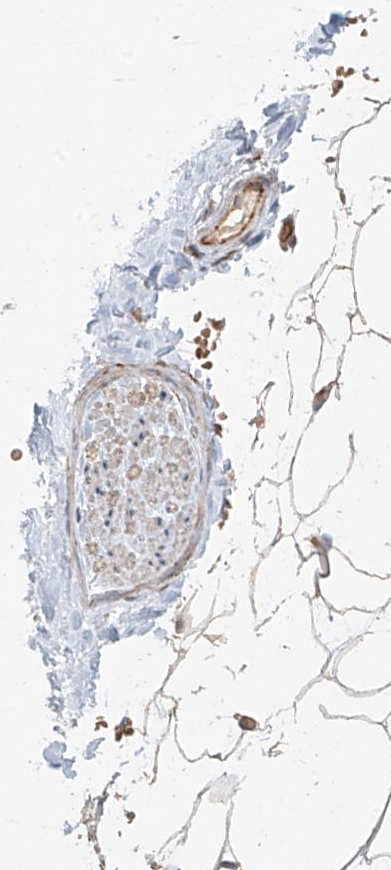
{"staining": {"intensity": "weak", "quantity": ">75%", "location": "cytoplasmic/membranous"}, "tissue": "adipose tissue", "cell_type": "Adipocytes", "image_type": "normal", "snomed": [{"axis": "morphology", "description": "Normal tissue, NOS"}, {"axis": "topography", "description": "Breast"}], "caption": "This histopathology image reveals IHC staining of normal human adipose tissue, with low weak cytoplasmic/membranous positivity in approximately >75% of adipocytes.", "gene": "DCDC2", "patient": {"sex": "female", "age": 23}}